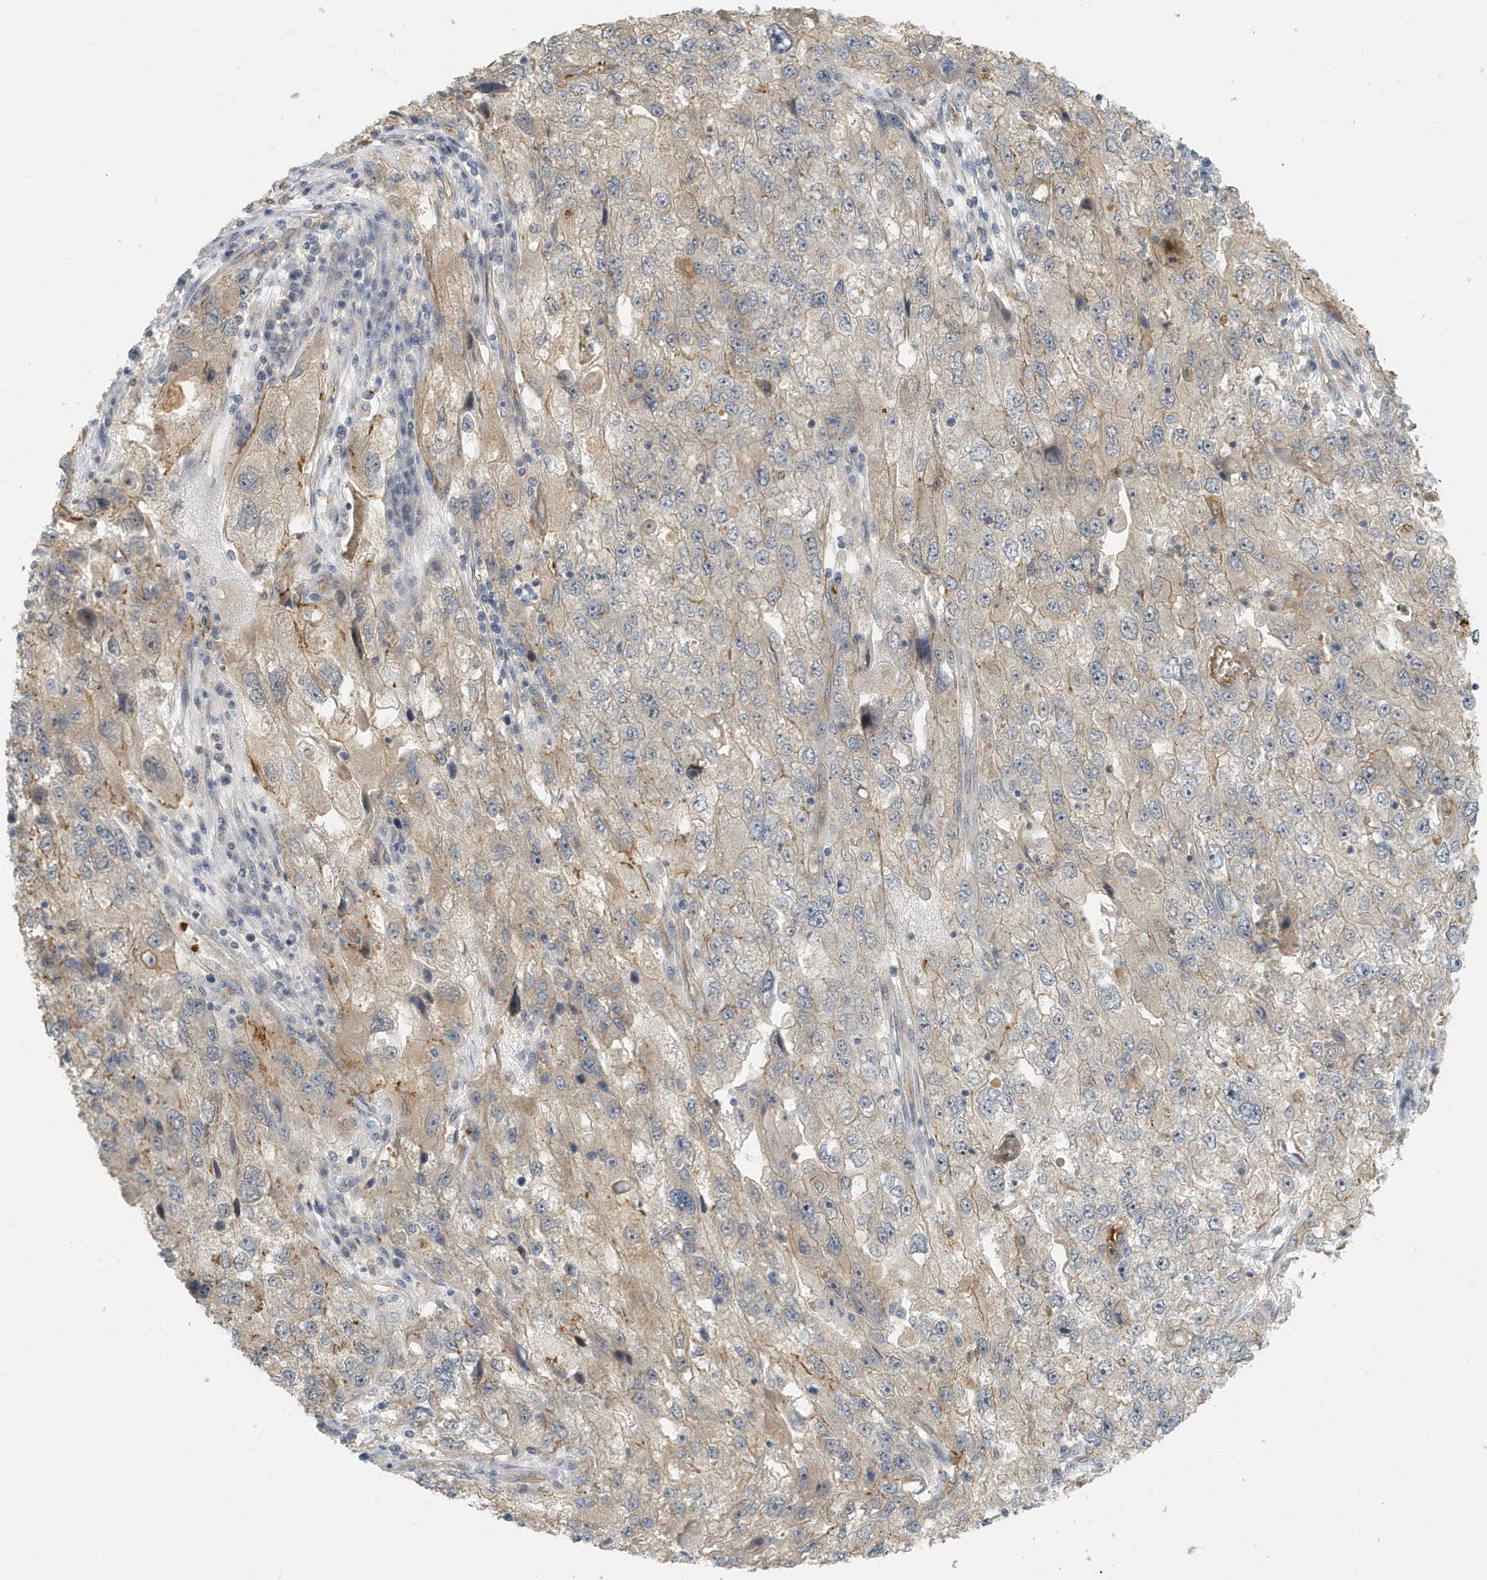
{"staining": {"intensity": "negative", "quantity": "none", "location": "none"}, "tissue": "endometrial cancer", "cell_type": "Tumor cells", "image_type": "cancer", "snomed": [{"axis": "morphology", "description": "Adenocarcinoma, NOS"}, {"axis": "topography", "description": "Endometrium"}], "caption": "Tumor cells show no significant positivity in endometrial cancer.", "gene": "FYCO1", "patient": {"sex": "female", "age": 49}}